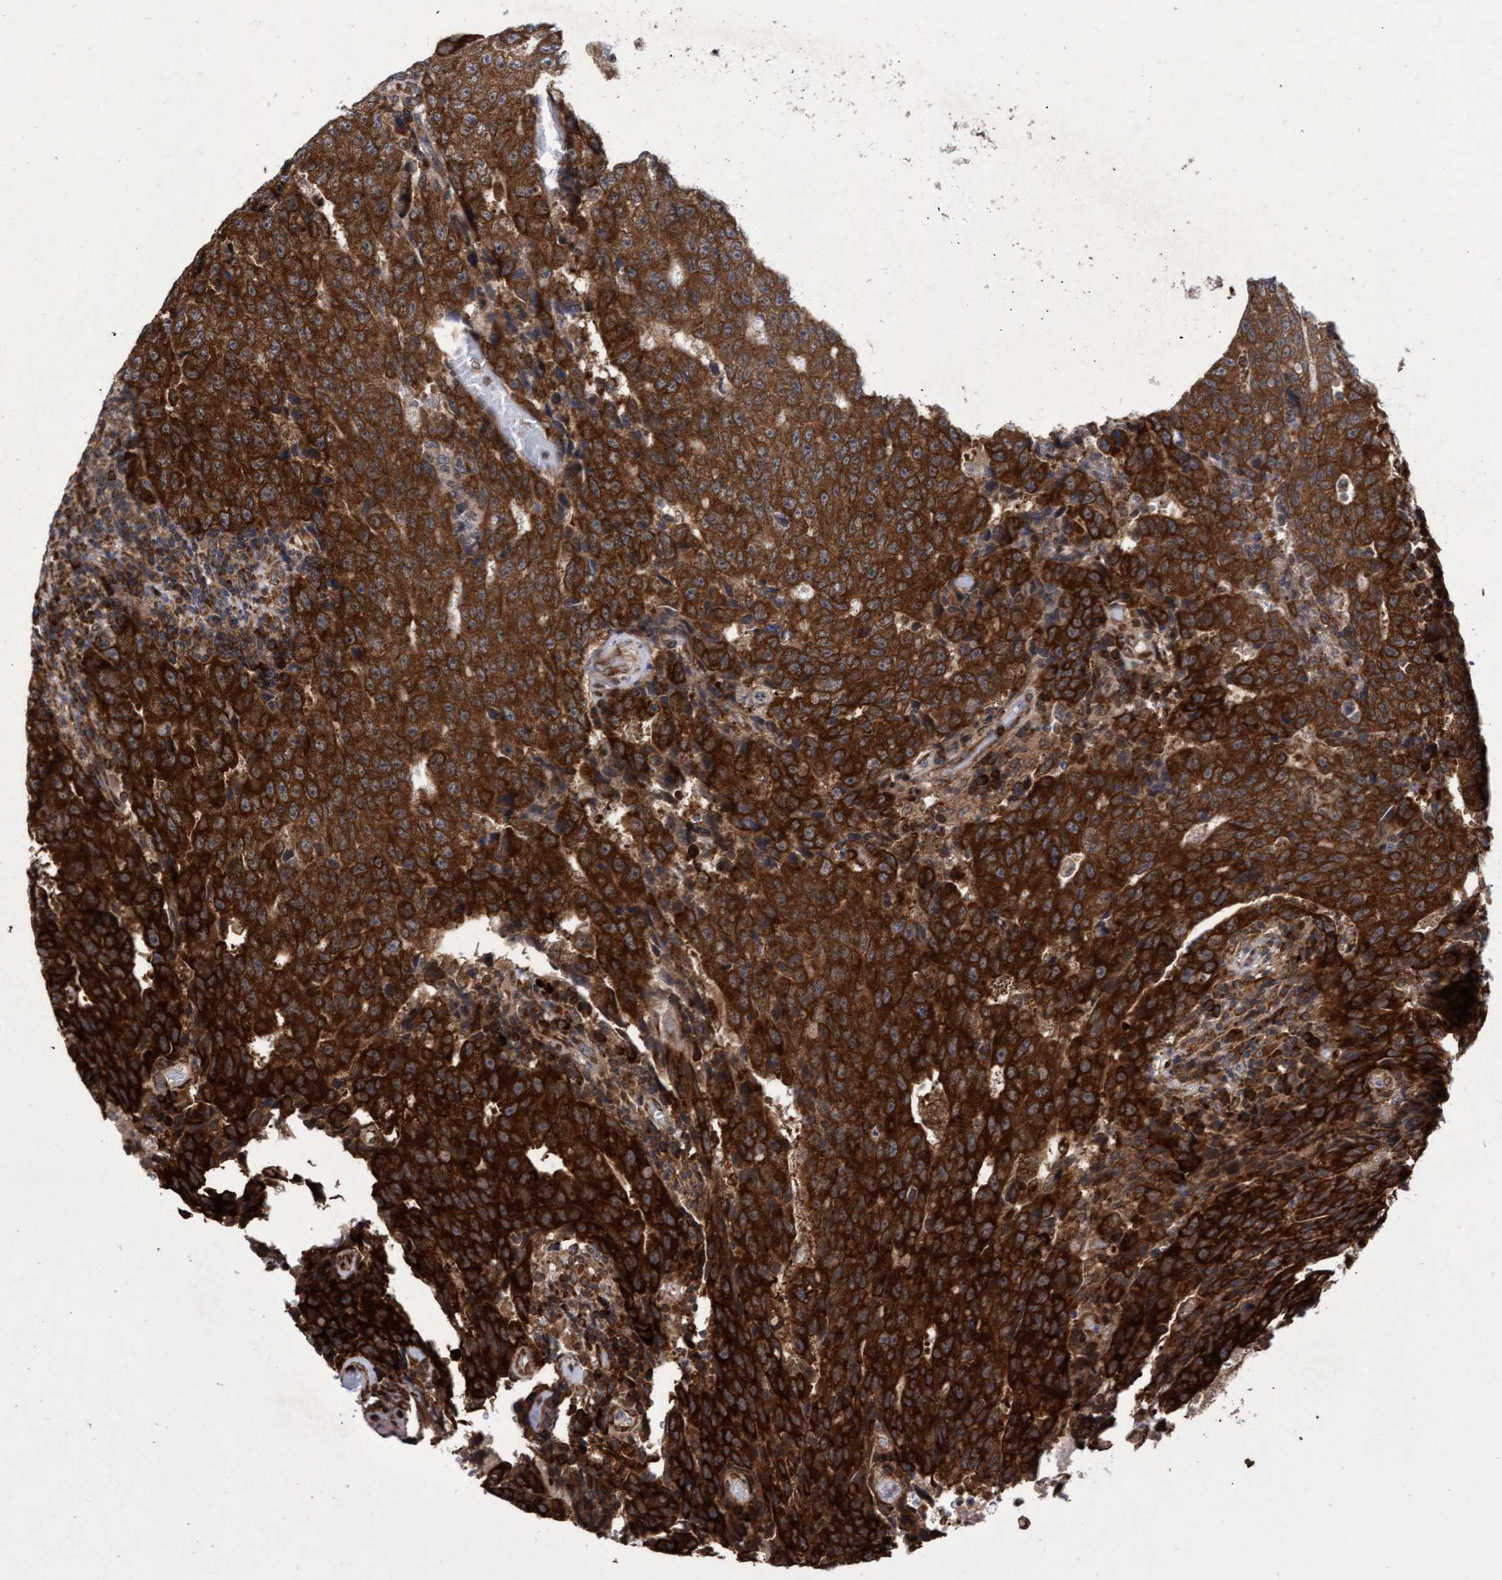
{"staining": {"intensity": "strong", "quantity": ">75%", "location": "cytoplasmic/membranous"}, "tissue": "testis cancer", "cell_type": "Tumor cells", "image_type": "cancer", "snomed": [{"axis": "morphology", "description": "Necrosis, NOS"}, {"axis": "morphology", "description": "Carcinoma, Embryonal, NOS"}, {"axis": "topography", "description": "Testis"}], "caption": "Embryonal carcinoma (testis) stained with a brown dye exhibits strong cytoplasmic/membranous positive staining in about >75% of tumor cells.", "gene": "ABCF2", "patient": {"sex": "male", "age": 19}}